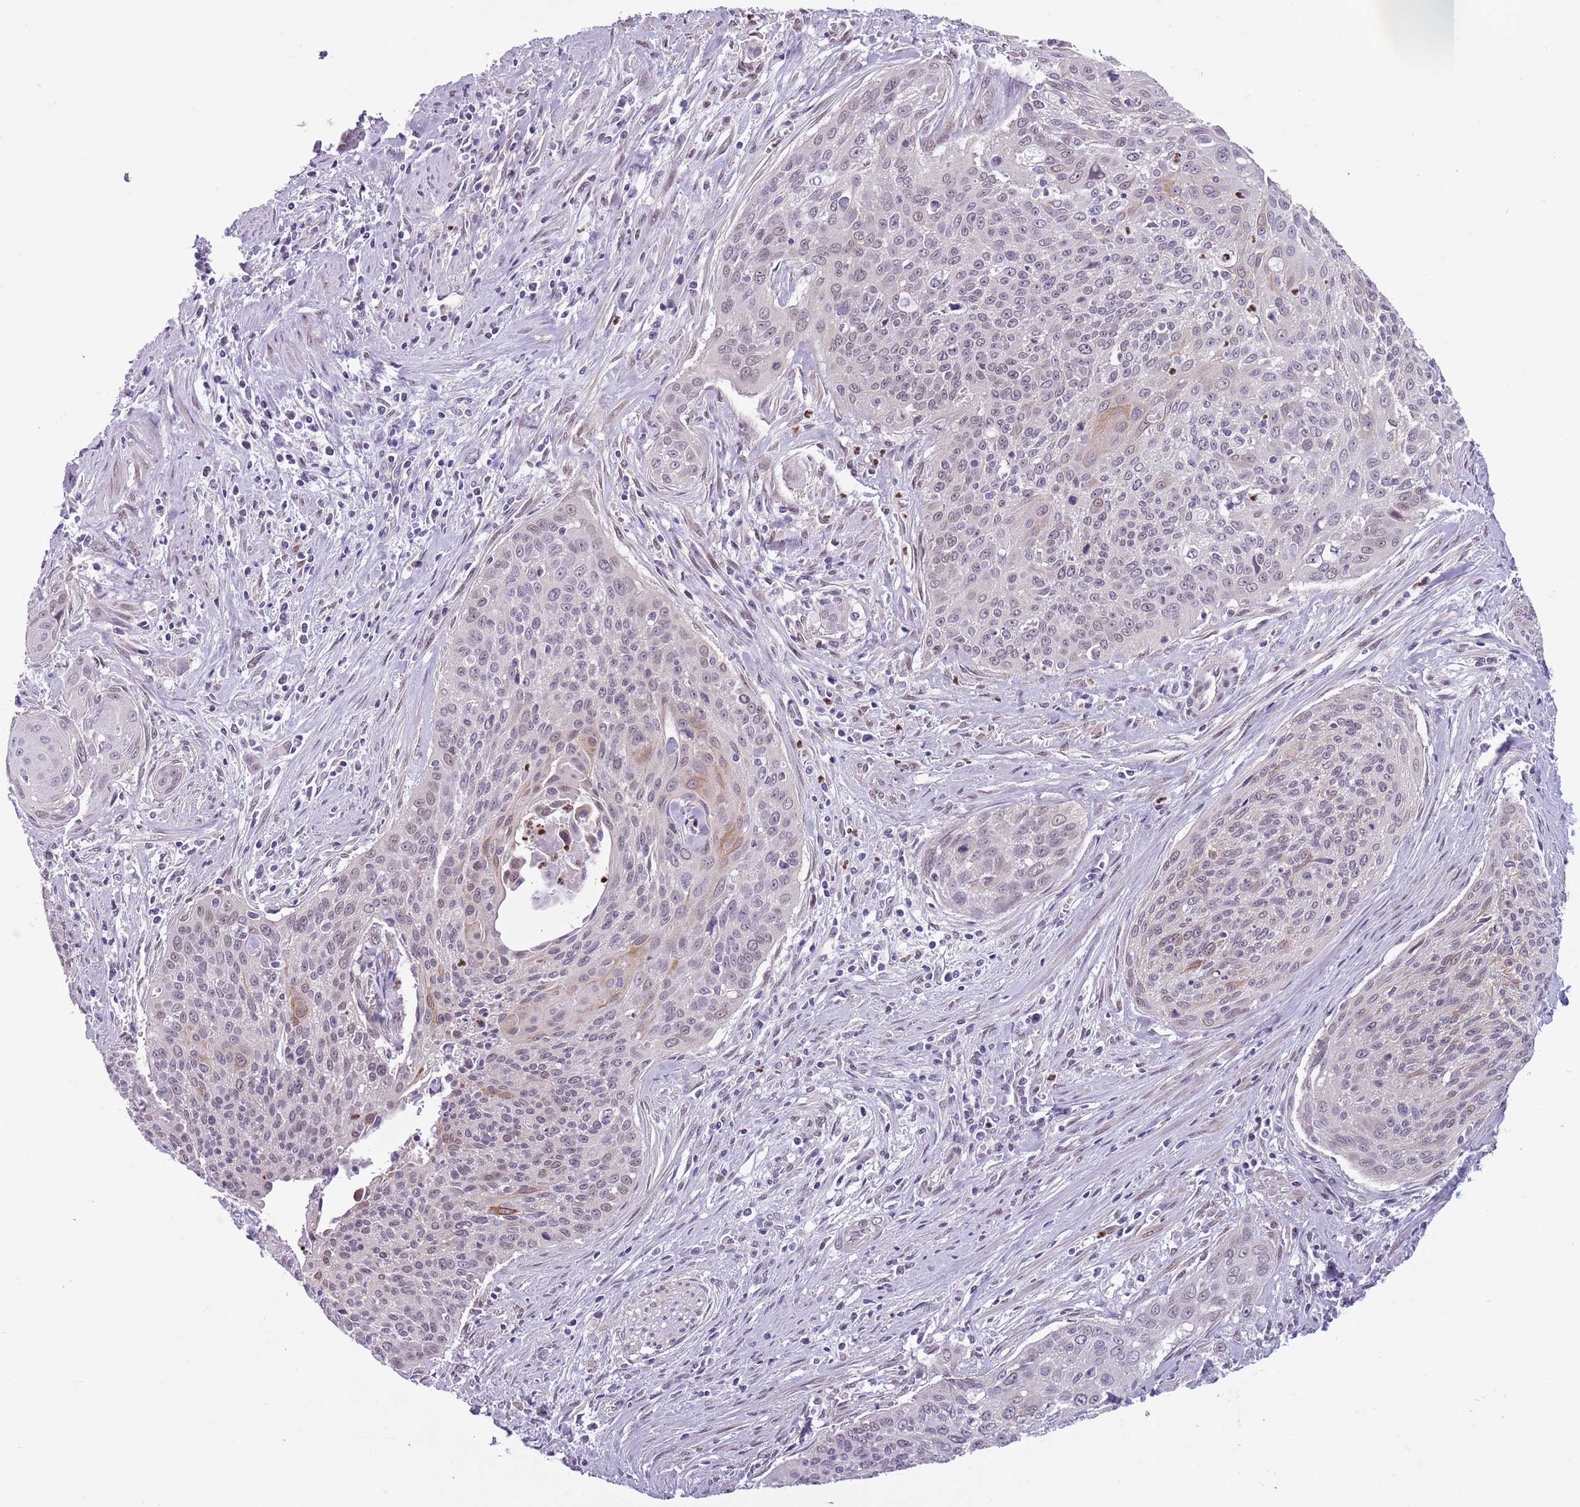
{"staining": {"intensity": "weak", "quantity": "25%-75%", "location": "cytoplasmic/membranous,nuclear"}, "tissue": "cervical cancer", "cell_type": "Tumor cells", "image_type": "cancer", "snomed": [{"axis": "morphology", "description": "Squamous cell carcinoma, NOS"}, {"axis": "topography", "description": "Cervix"}], "caption": "This is an image of immunohistochemistry staining of squamous cell carcinoma (cervical), which shows weak positivity in the cytoplasmic/membranous and nuclear of tumor cells.", "gene": "ADCY7", "patient": {"sex": "female", "age": 55}}